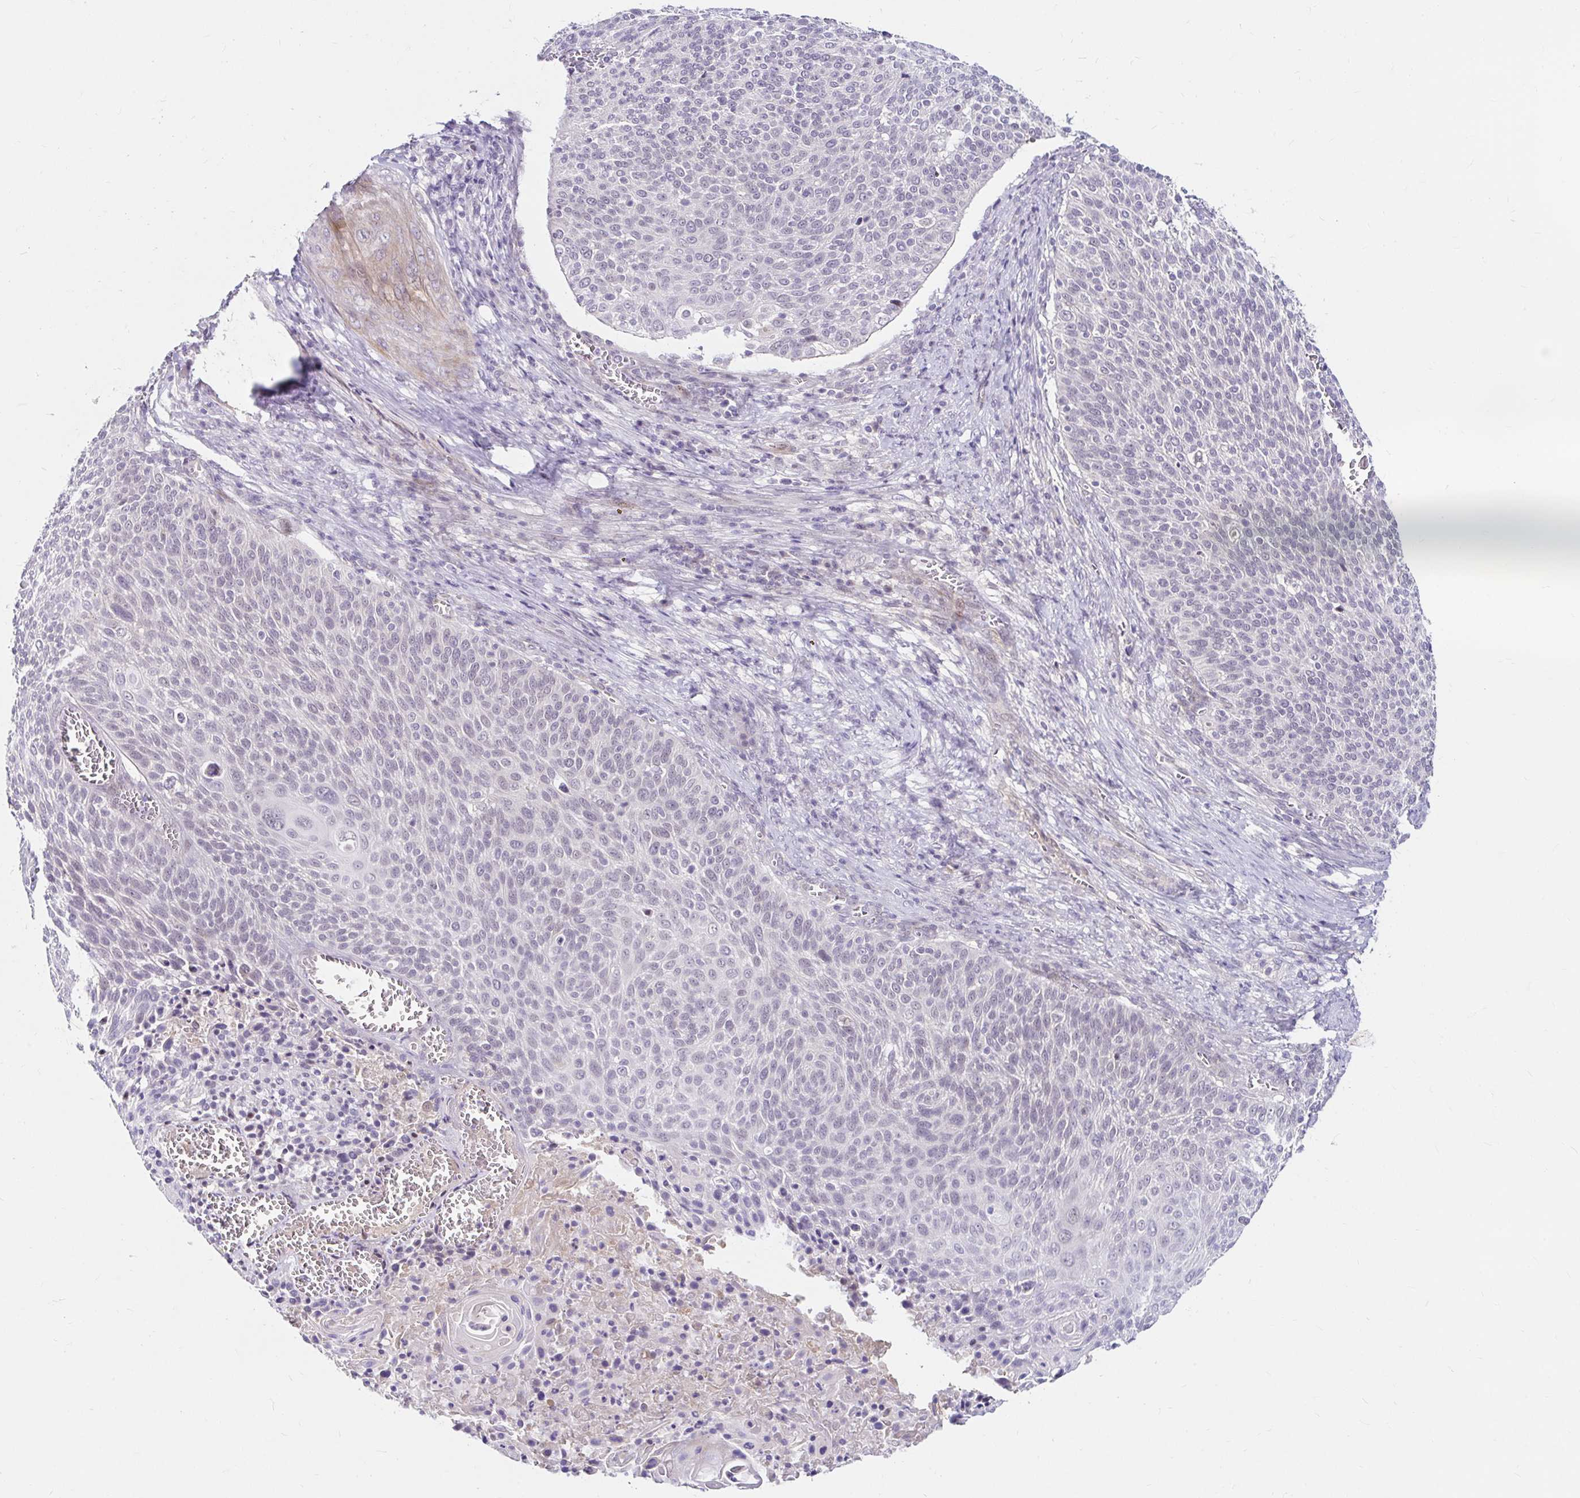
{"staining": {"intensity": "negative", "quantity": "none", "location": "none"}, "tissue": "cervical cancer", "cell_type": "Tumor cells", "image_type": "cancer", "snomed": [{"axis": "morphology", "description": "Squamous cell carcinoma, NOS"}, {"axis": "topography", "description": "Cervix"}], "caption": "IHC histopathology image of human cervical cancer stained for a protein (brown), which demonstrates no expression in tumor cells.", "gene": "GUCY1A1", "patient": {"sex": "female", "age": 31}}